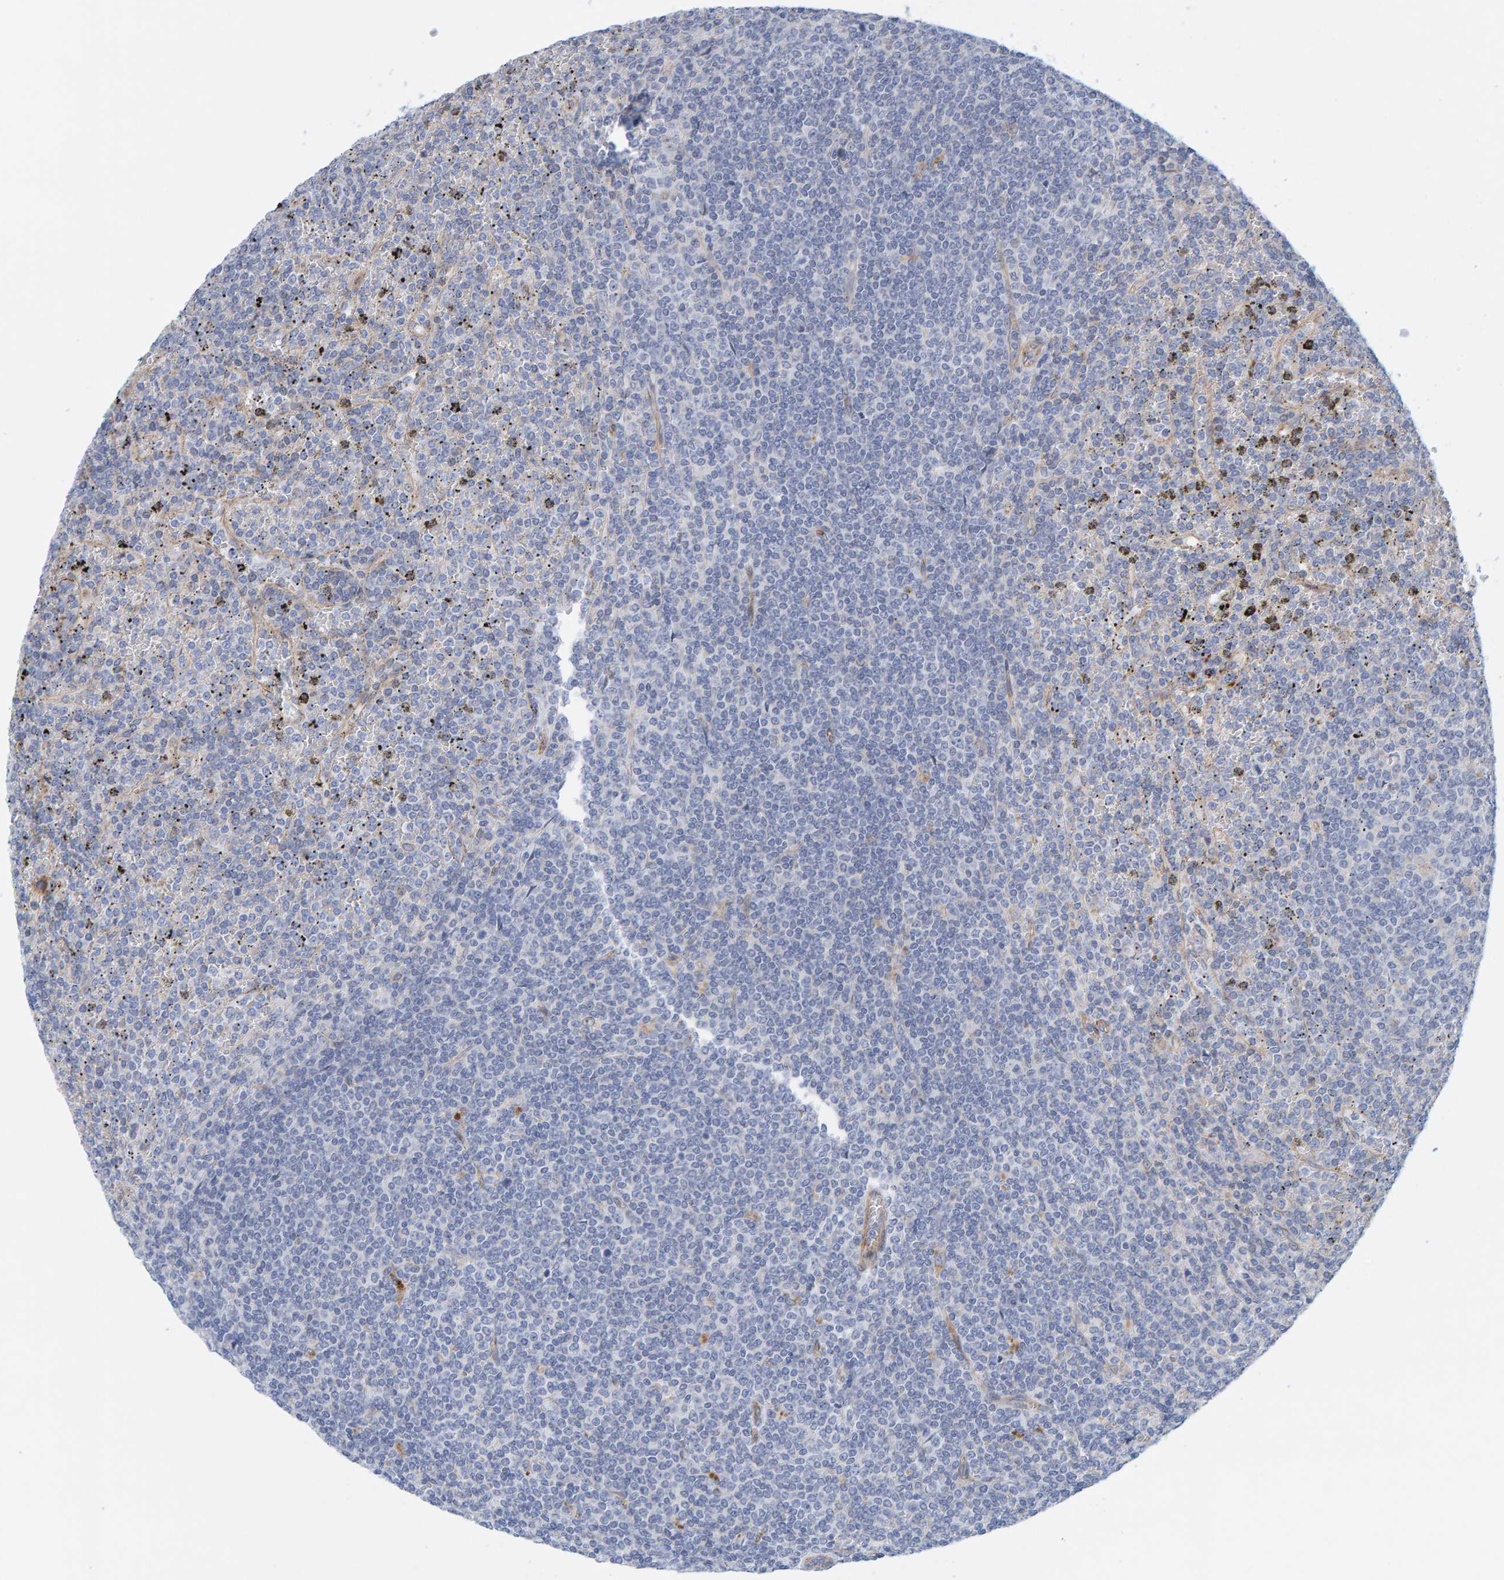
{"staining": {"intensity": "negative", "quantity": "none", "location": "none"}, "tissue": "lymphoma", "cell_type": "Tumor cells", "image_type": "cancer", "snomed": [{"axis": "morphology", "description": "Malignant lymphoma, non-Hodgkin's type, Low grade"}, {"axis": "topography", "description": "Spleen"}], "caption": "There is no significant staining in tumor cells of lymphoma.", "gene": "KRBA2", "patient": {"sex": "female", "age": 19}}